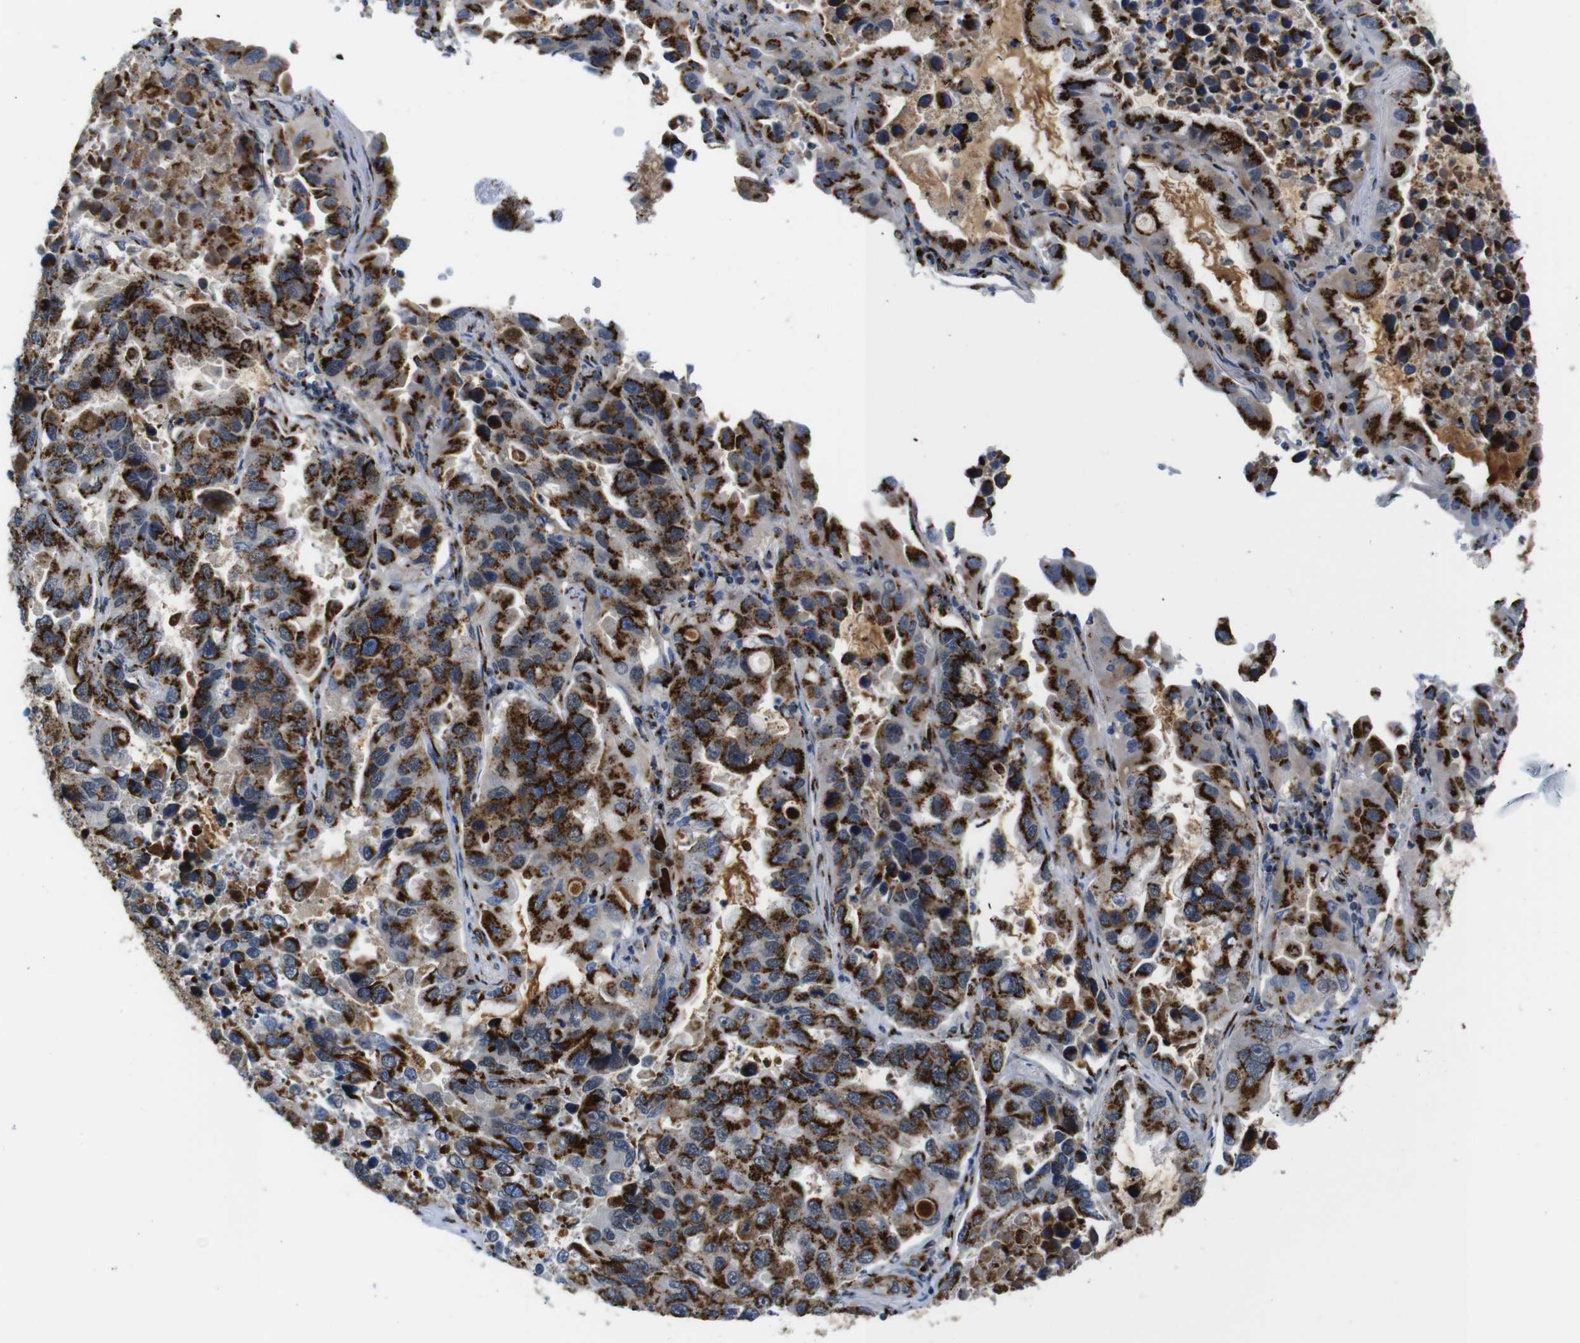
{"staining": {"intensity": "moderate", "quantity": ">75%", "location": "cytoplasmic/membranous"}, "tissue": "lung cancer", "cell_type": "Tumor cells", "image_type": "cancer", "snomed": [{"axis": "morphology", "description": "Adenocarcinoma, NOS"}, {"axis": "topography", "description": "Lung"}], "caption": "Lung adenocarcinoma stained with a protein marker shows moderate staining in tumor cells.", "gene": "TGOLN2", "patient": {"sex": "male", "age": 64}}